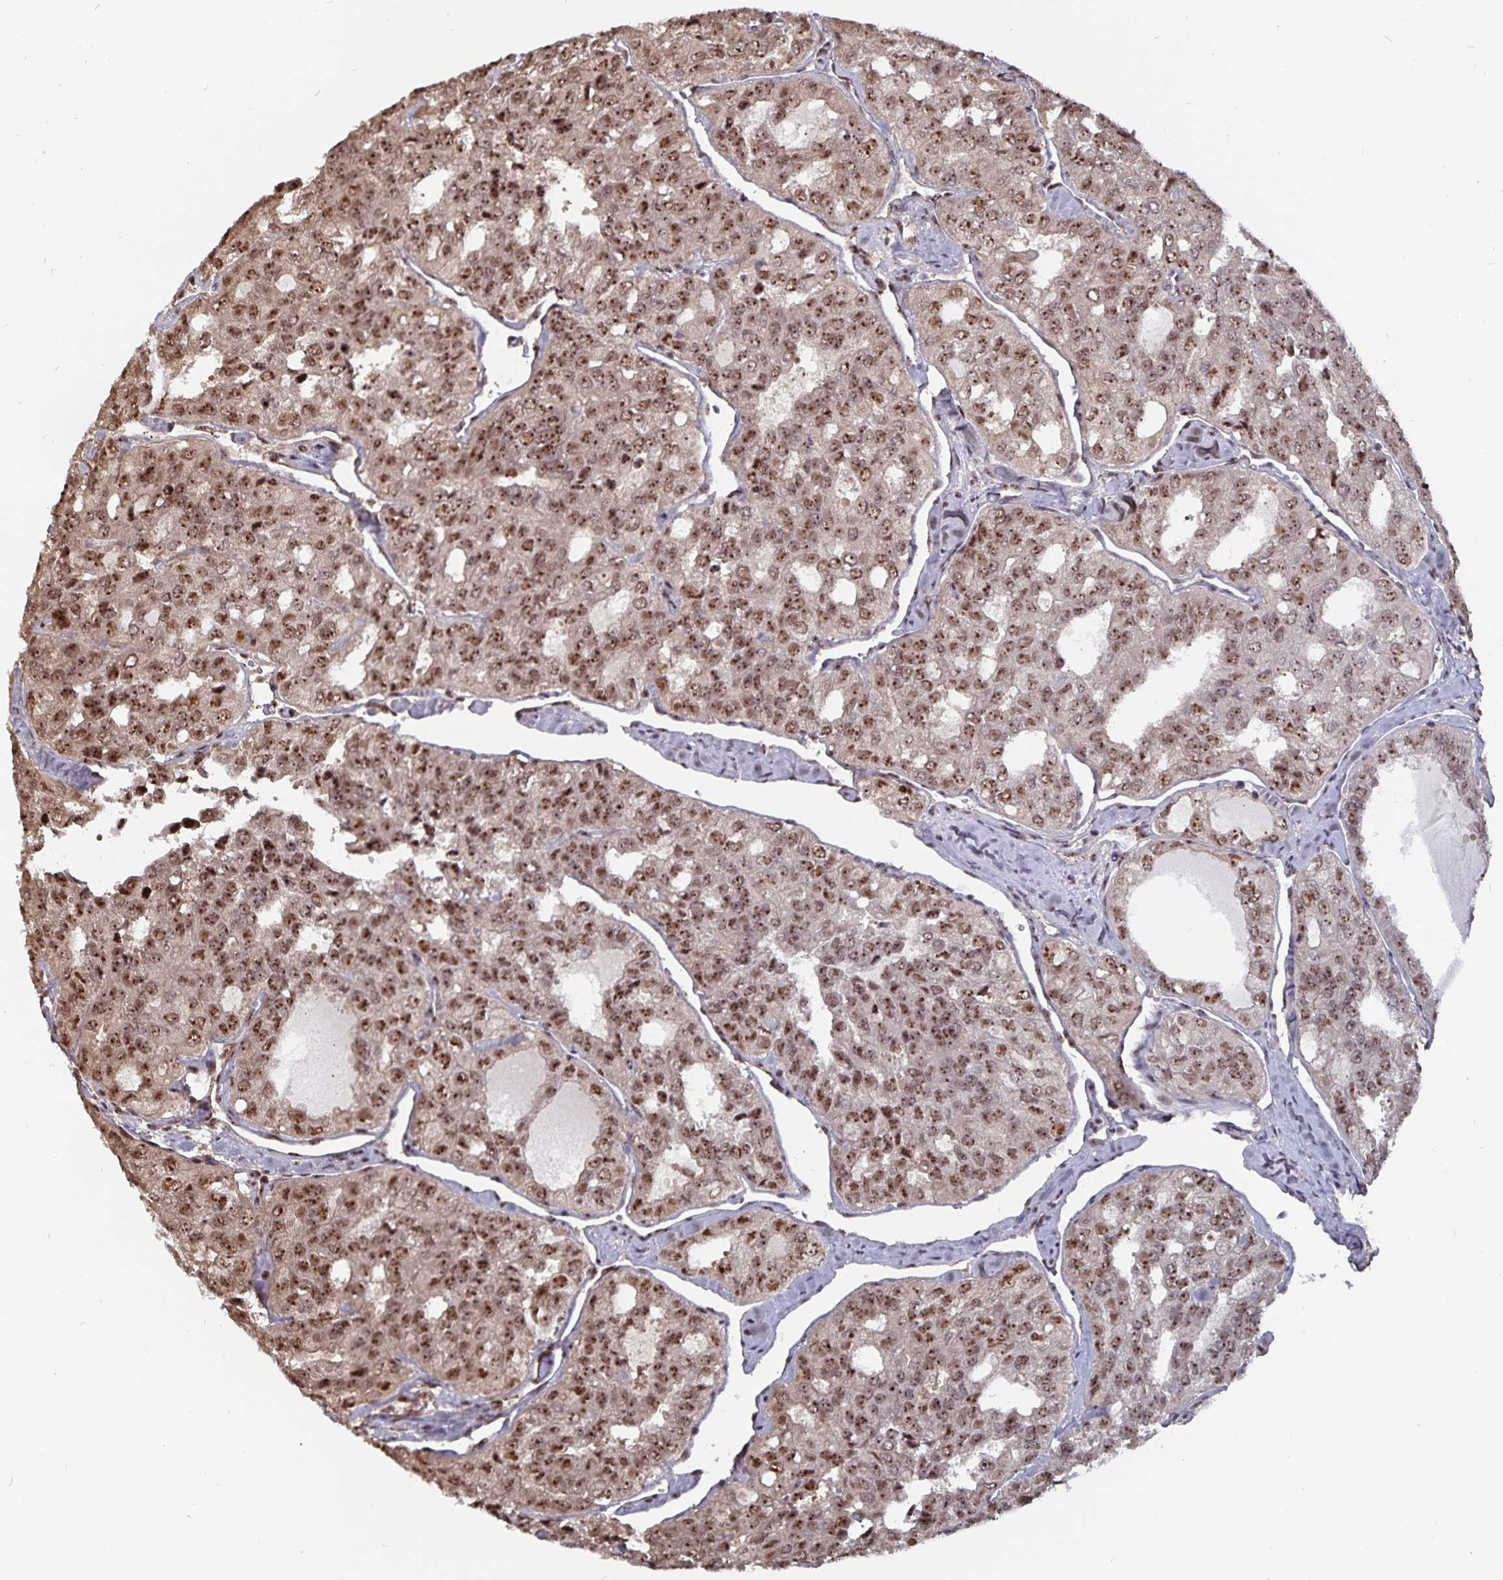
{"staining": {"intensity": "moderate", "quantity": ">75%", "location": "nuclear"}, "tissue": "thyroid cancer", "cell_type": "Tumor cells", "image_type": "cancer", "snomed": [{"axis": "morphology", "description": "Follicular adenoma carcinoma, NOS"}, {"axis": "topography", "description": "Thyroid gland"}], "caption": "Immunohistochemistry (IHC) staining of follicular adenoma carcinoma (thyroid), which reveals medium levels of moderate nuclear staining in about >75% of tumor cells indicating moderate nuclear protein positivity. The staining was performed using DAB (brown) for protein detection and nuclei were counterstained in hematoxylin (blue).", "gene": "LAS1L", "patient": {"sex": "male", "age": 75}}